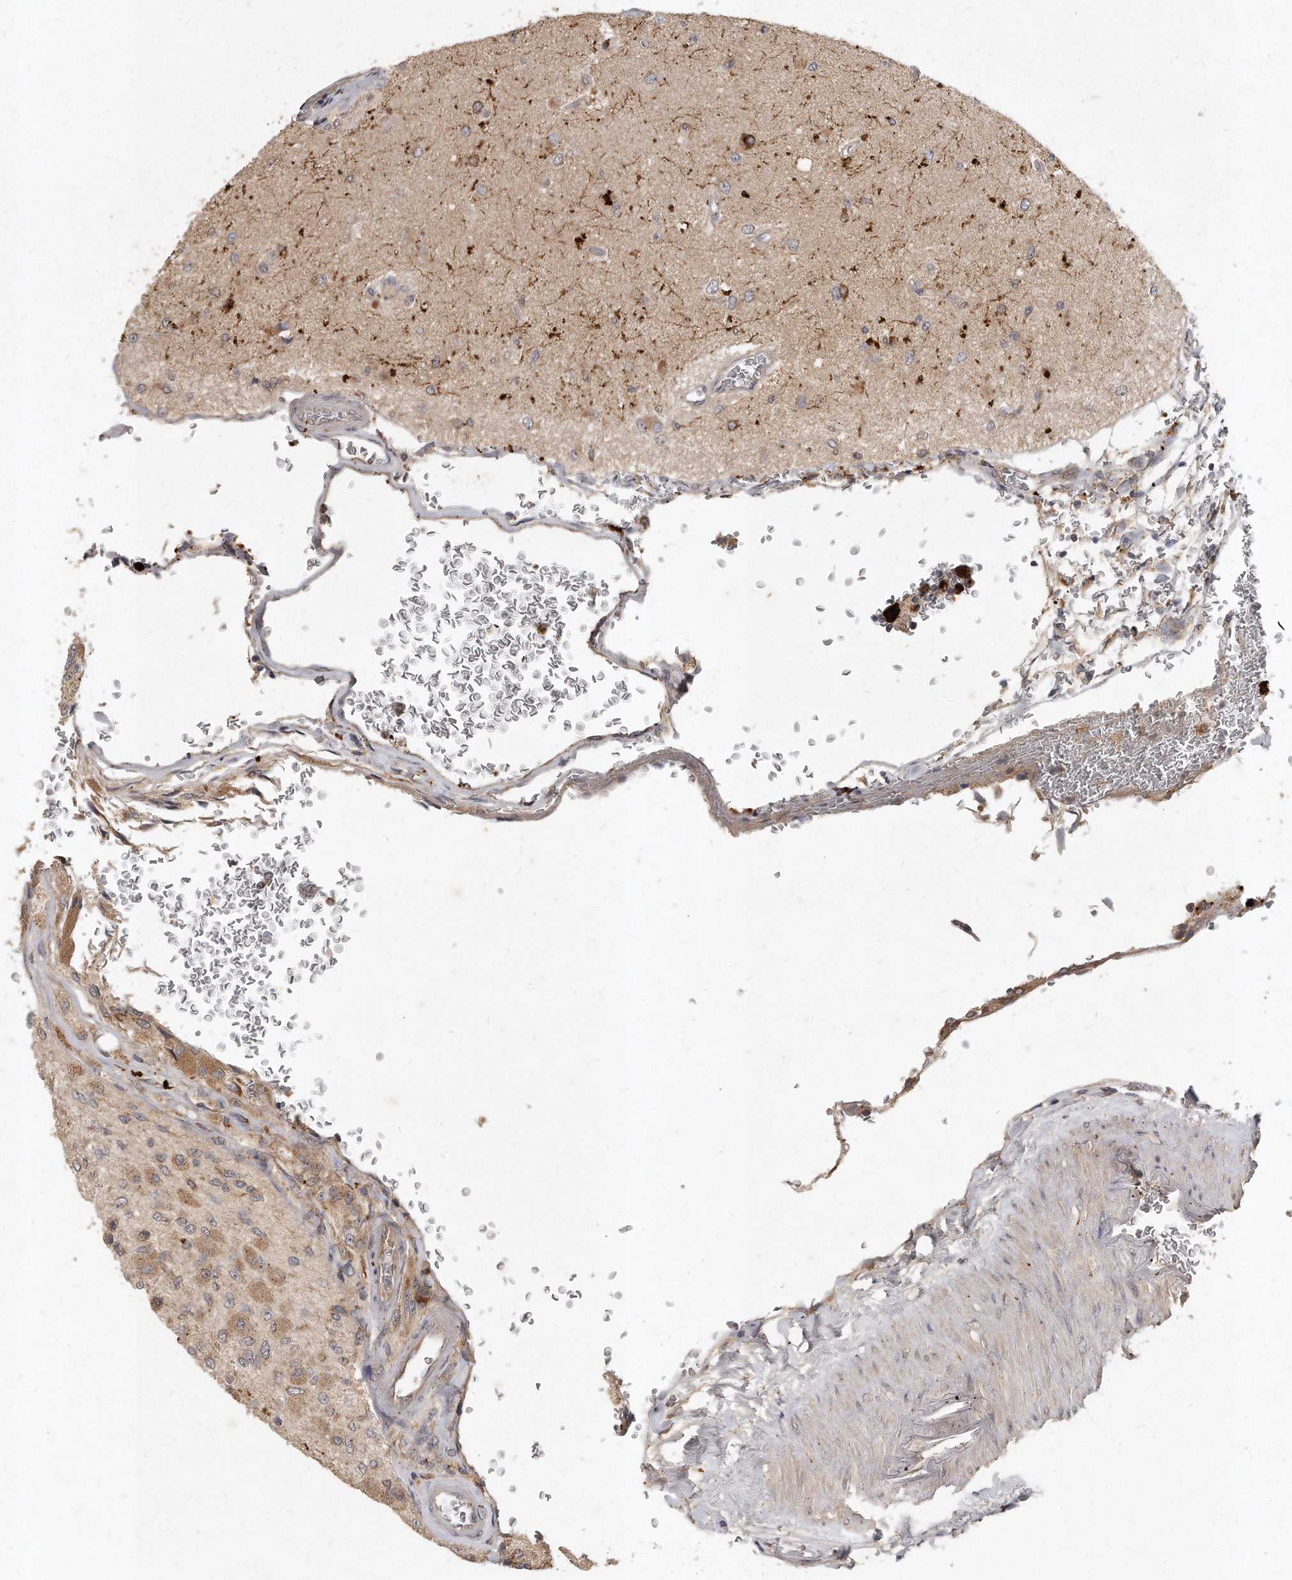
{"staining": {"intensity": "moderate", "quantity": "25%-75%", "location": "cytoplasmic/membranous"}, "tissue": "glioma", "cell_type": "Tumor cells", "image_type": "cancer", "snomed": [{"axis": "morphology", "description": "Normal tissue, NOS"}, {"axis": "morphology", "description": "Glioma, malignant, High grade"}, {"axis": "topography", "description": "Cerebral cortex"}], "caption": "High-power microscopy captured an immunohistochemistry (IHC) image of malignant high-grade glioma, revealing moderate cytoplasmic/membranous staining in approximately 25%-75% of tumor cells. (brown staining indicates protein expression, while blue staining denotes nuclei).", "gene": "LGALS8", "patient": {"sex": "male", "age": 77}}